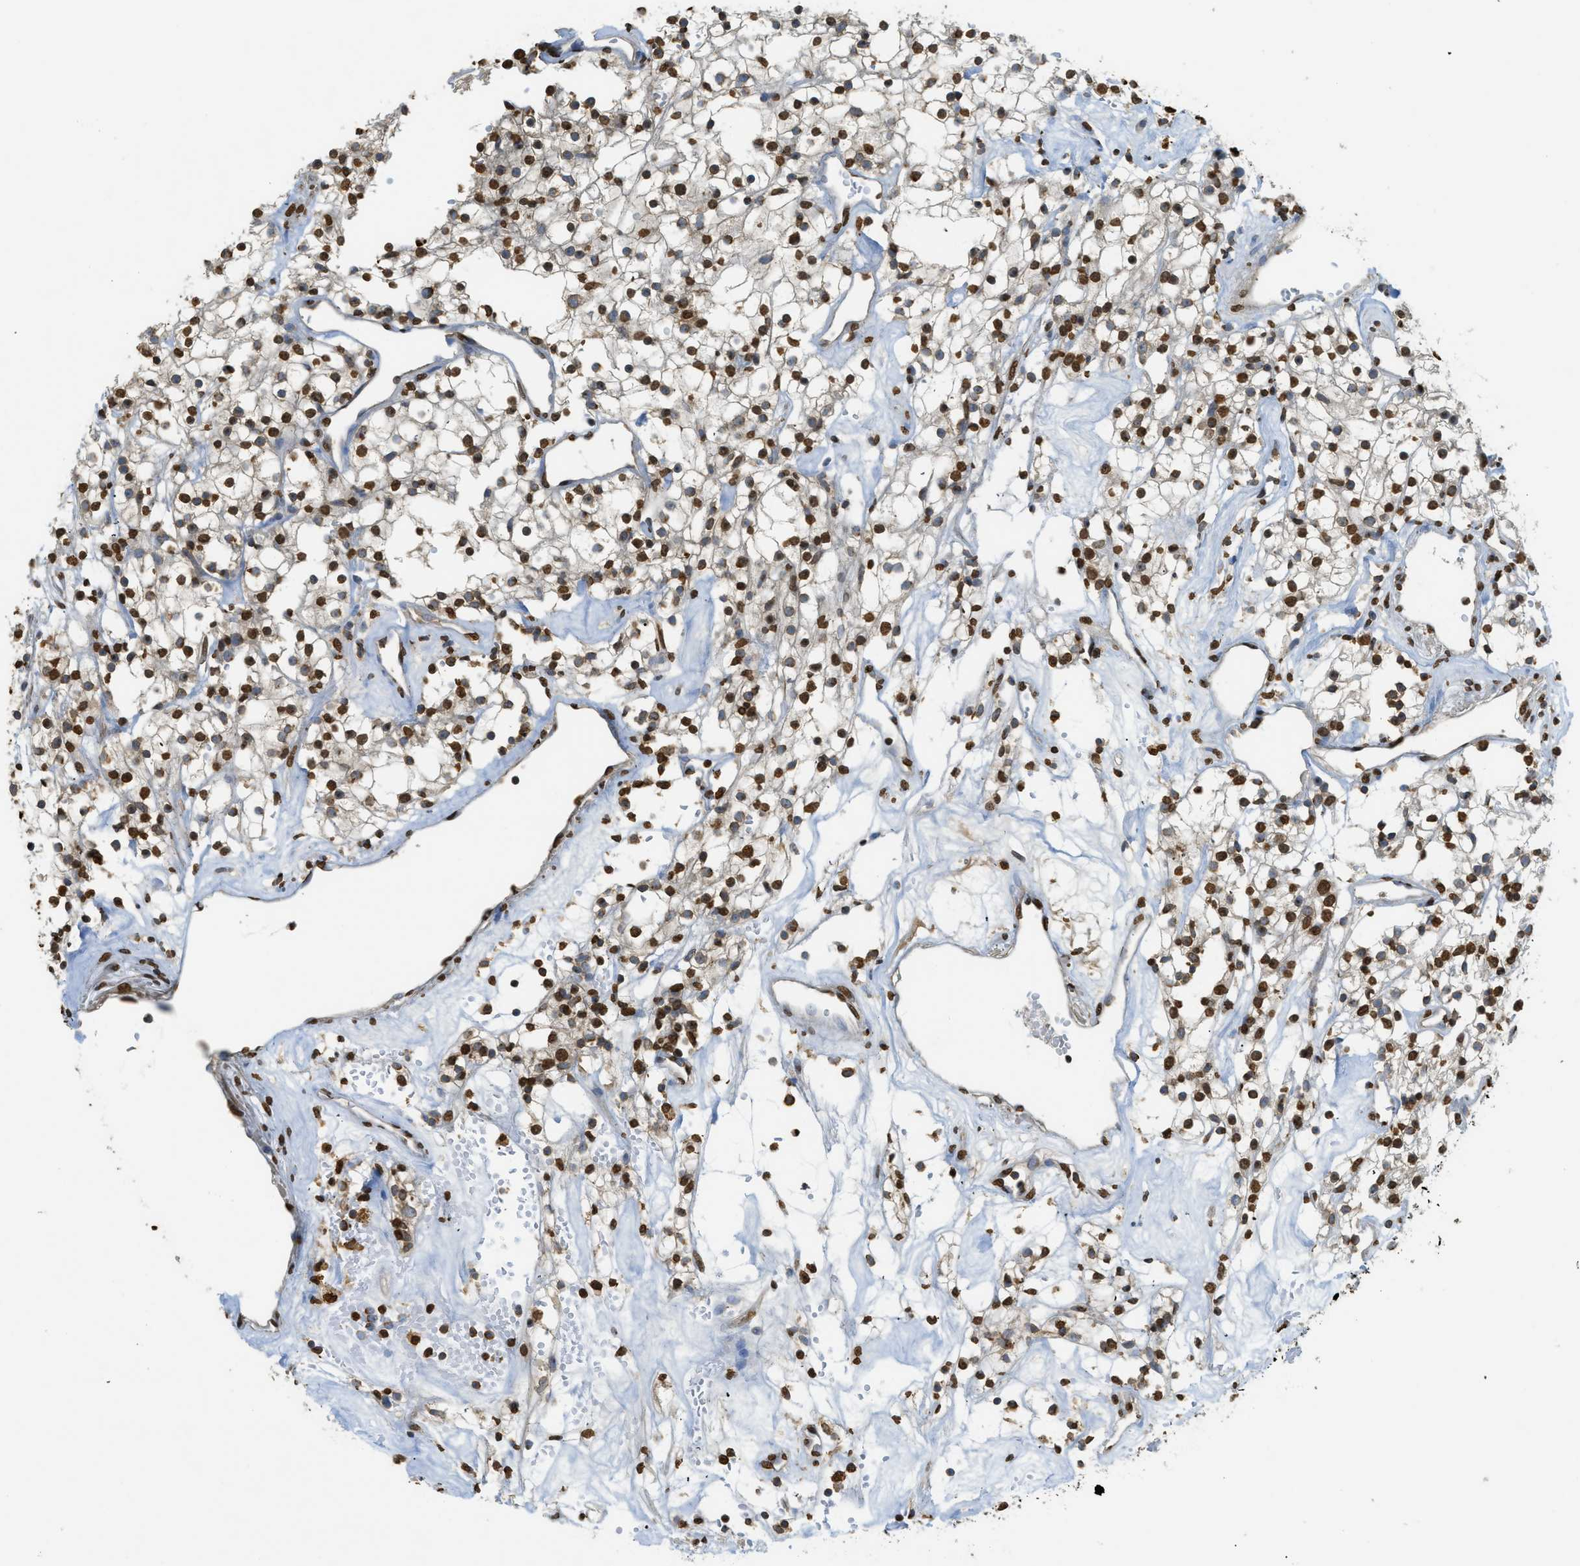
{"staining": {"intensity": "strong", "quantity": "25%-75%", "location": "nuclear"}, "tissue": "renal cancer", "cell_type": "Tumor cells", "image_type": "cancer", "snomed": [{"axis": "morphology", "description": "Adenocarcinoma, NOS"}, {"axis": "topography", "description": "Kidney"}], "caption": "A high-resolution micrograph shows immunohistochemistry staining of renal cancer (adenocarcinoma), which reveals strong nuclear positivity in about 25%-75% of tumor cells.", "gene": "NR5A2", "patient": {"sex": "male", "age": 59}}